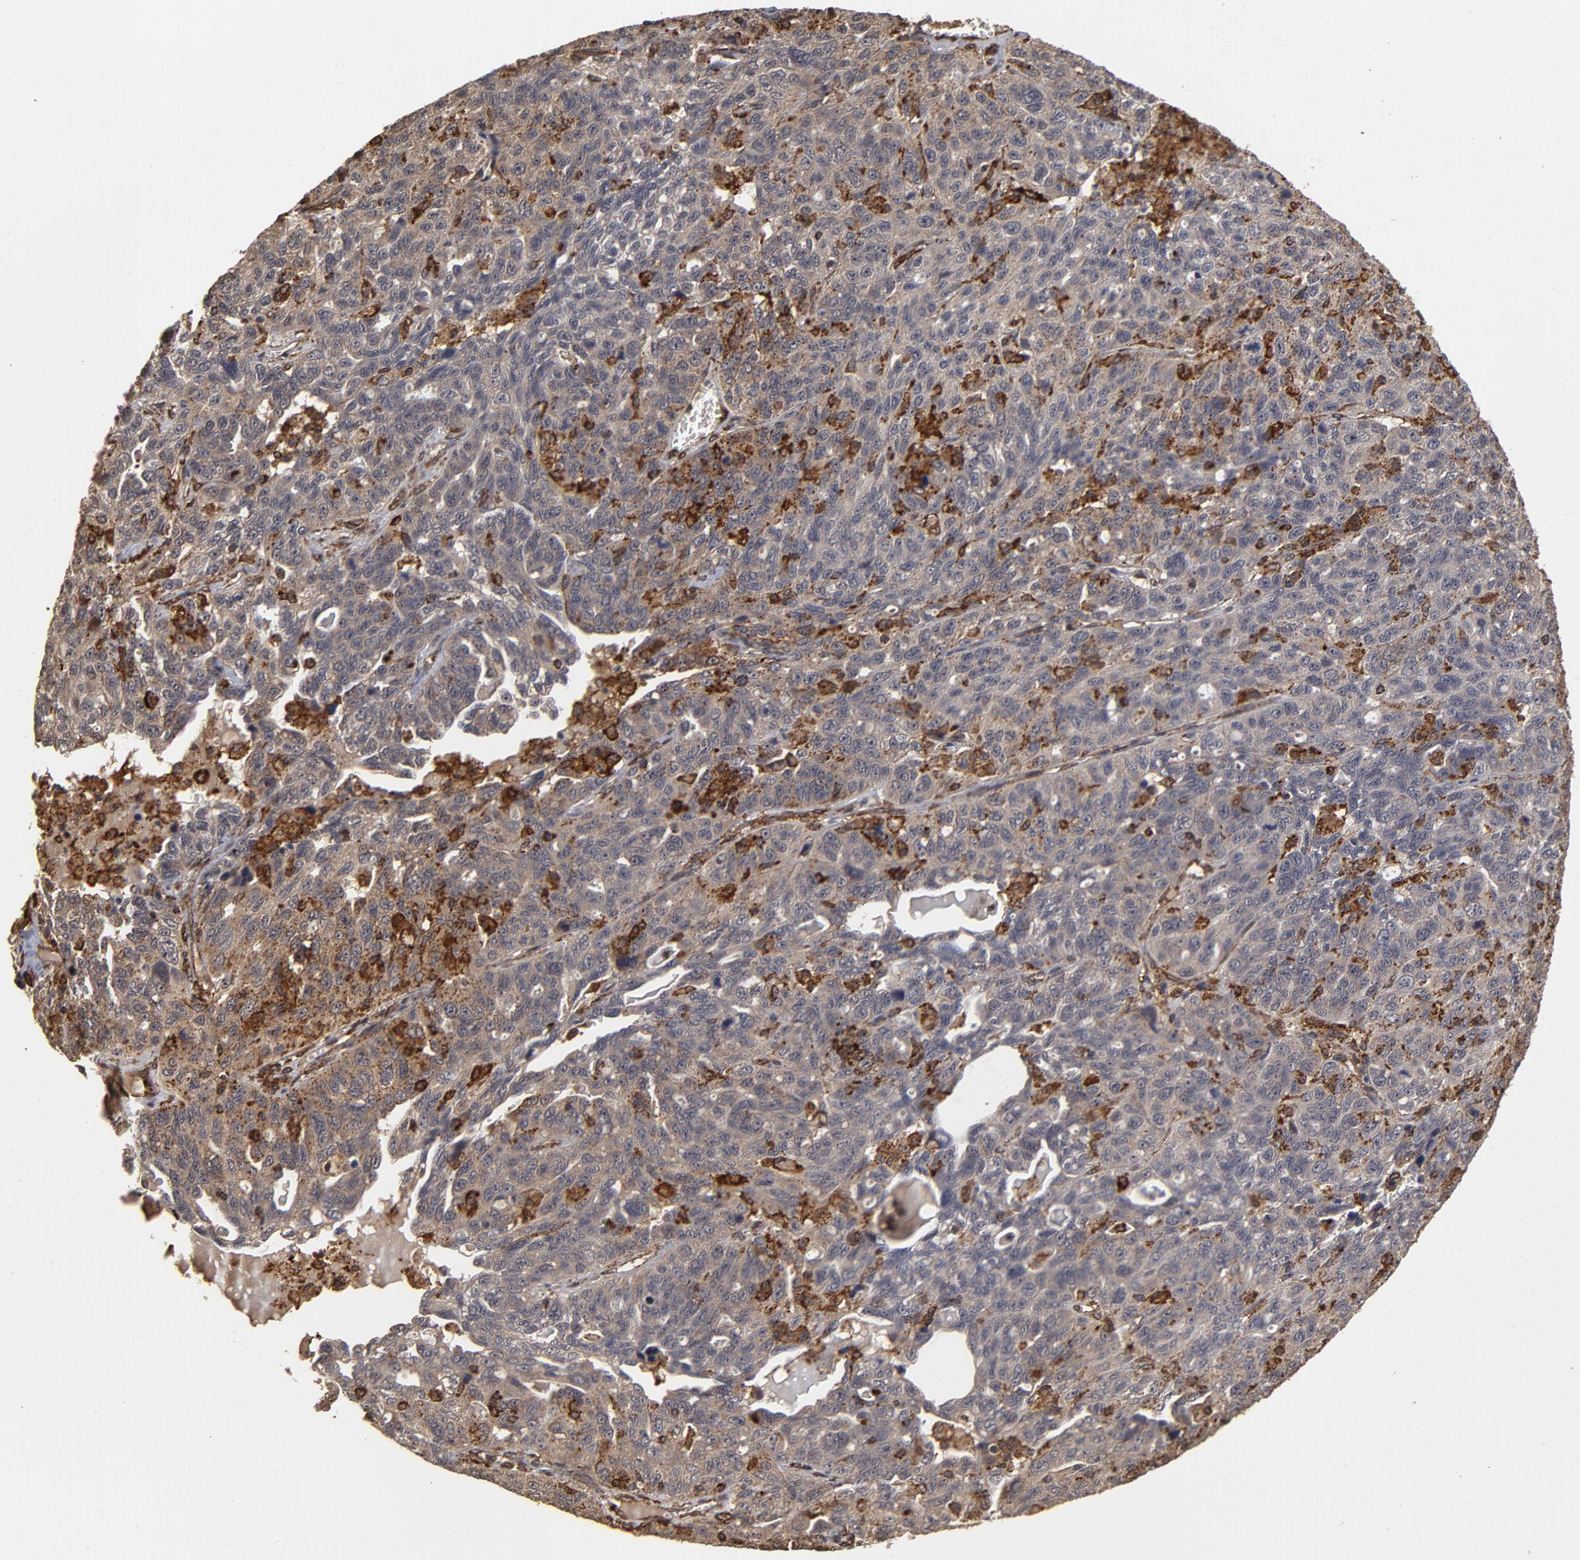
{"staining": {"intensity": "moderate", "quantity": "<25%", "location": "cytoplasmic/membranous"}, "tissue": "ovarian cancer", "cell_type": "Tumor cells", "image_type": "cancer", "snomed": [{"axis": "morphology", "description": "Cystadenocarcinoma, serous, NOS"}, {"axis": "topography", "description": "Ovary"}], "caption": "About <25% of tumor cells in human serous cystadenocarcinoma (ovarian) reveal moderate cytoplasmic/membranous protein positivity as visualized by brown immunohistochemical staining.", "gene": "ASB8", "patient": {"sex": "female", "age": 71}}